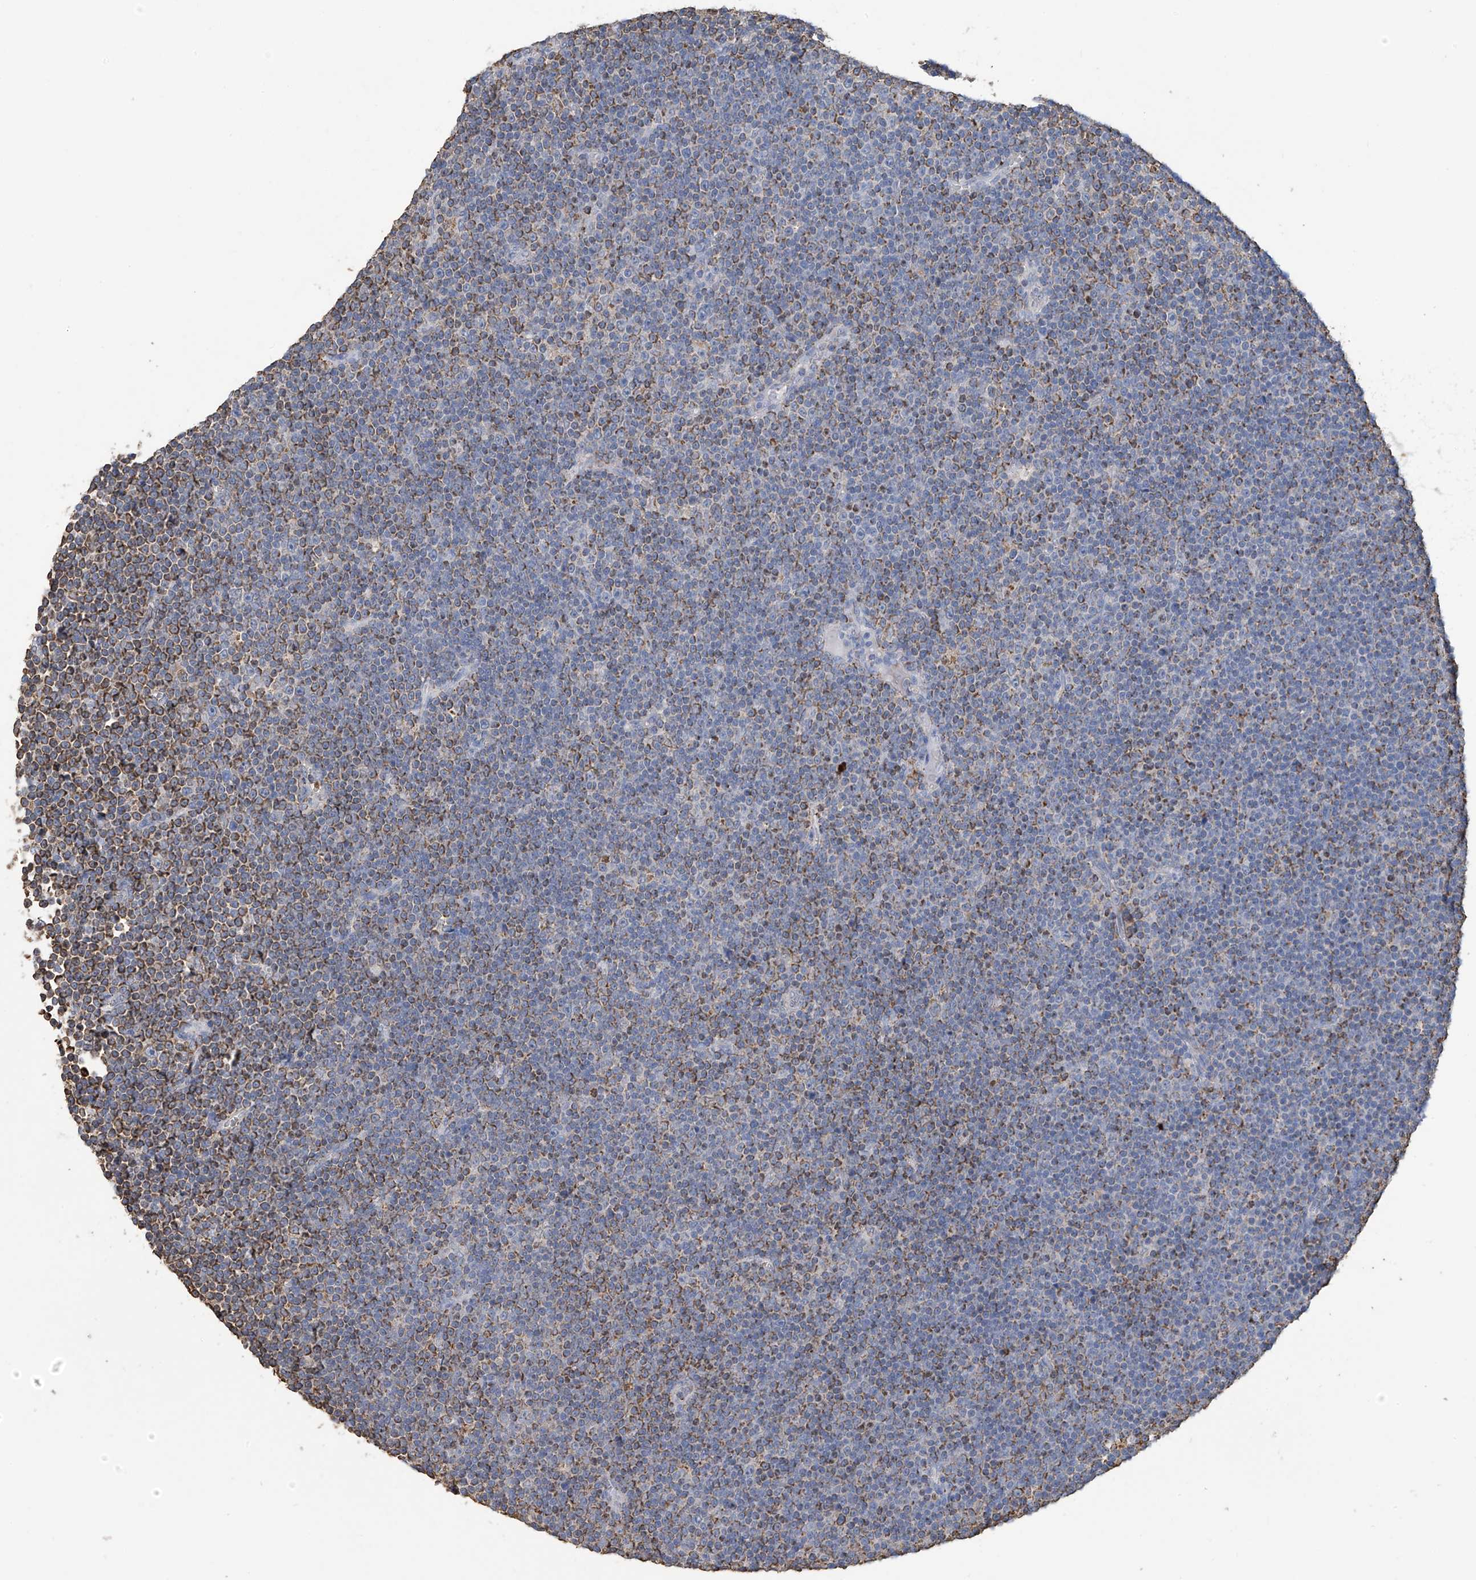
{"staining": {"intensity": "negative", "quantity": "none", "location": "none"}, "tissue": "lymphoma", "cell_type": "Tumor cells", "image_type": "cancer", "snomed": [{"axis": "morphology", "description": "Malignant lymphoma, non-Hodgkin's type, Low grade"}, {"axis": "topography", "description": "Lymph node"}], "caption": "DAB (3,3'-diaminobenzidine) immunohistochemical staining of human lymphoma demonstrates no significant expression in tumor cells. (DAB (3,3'-diaminobenzidine) IHC, high magnification).", "gene": "OGT", "patient": {"sex": "female", "age": 67}}